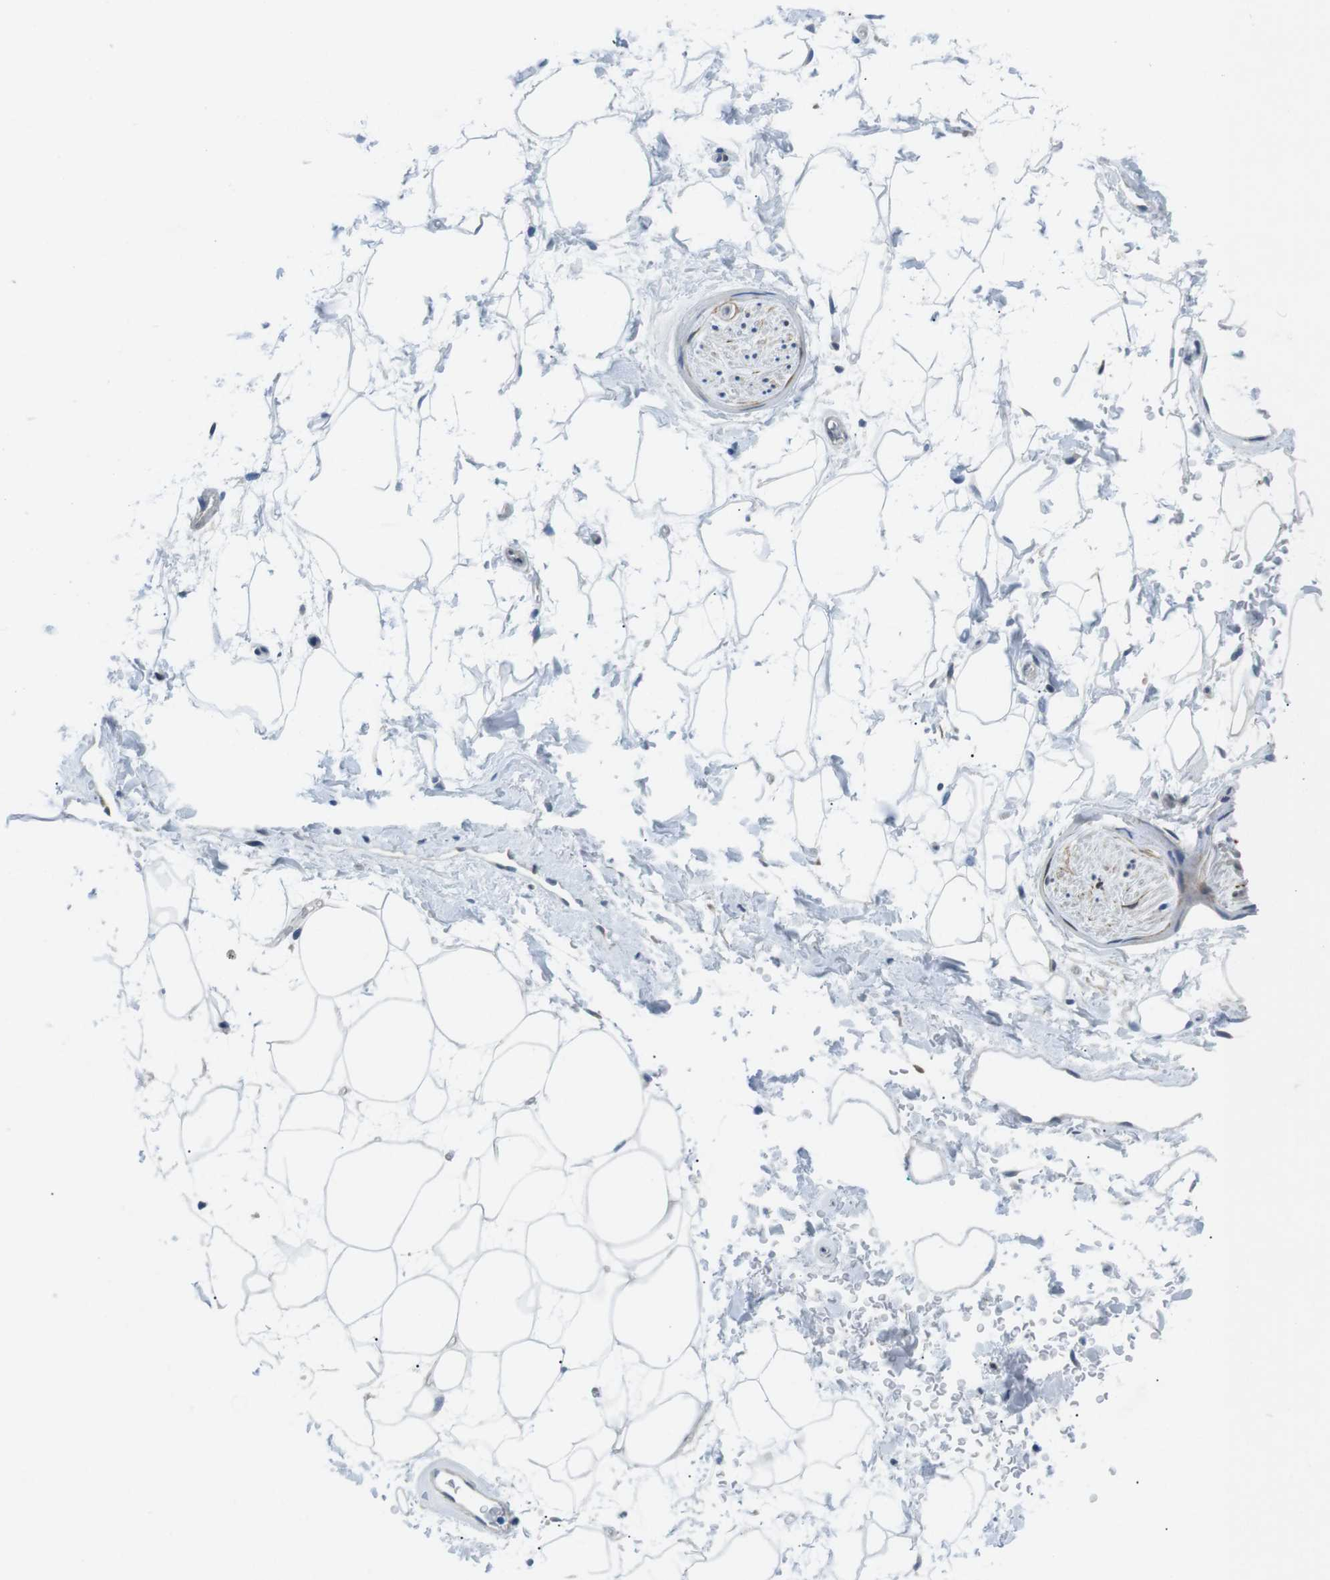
{"staining": {"intensity": "negative", "quantity": "none", "location": "none"}, "tissue": "adipose tissue", "cell_type": "Adipocytes", "image_type": "normal", "snomed": [{"axis": "morphology", "description": "Normal tissue, NOS"}, {"axis": "topography", "description": "Soft tissue"}], "caption": "Adipose tissue stained for a protein using immunohistochemistry exhibits no positivity adipocytes.", "gene": "PHLDA1", "patient": {"sex": "male", "age": 72}}